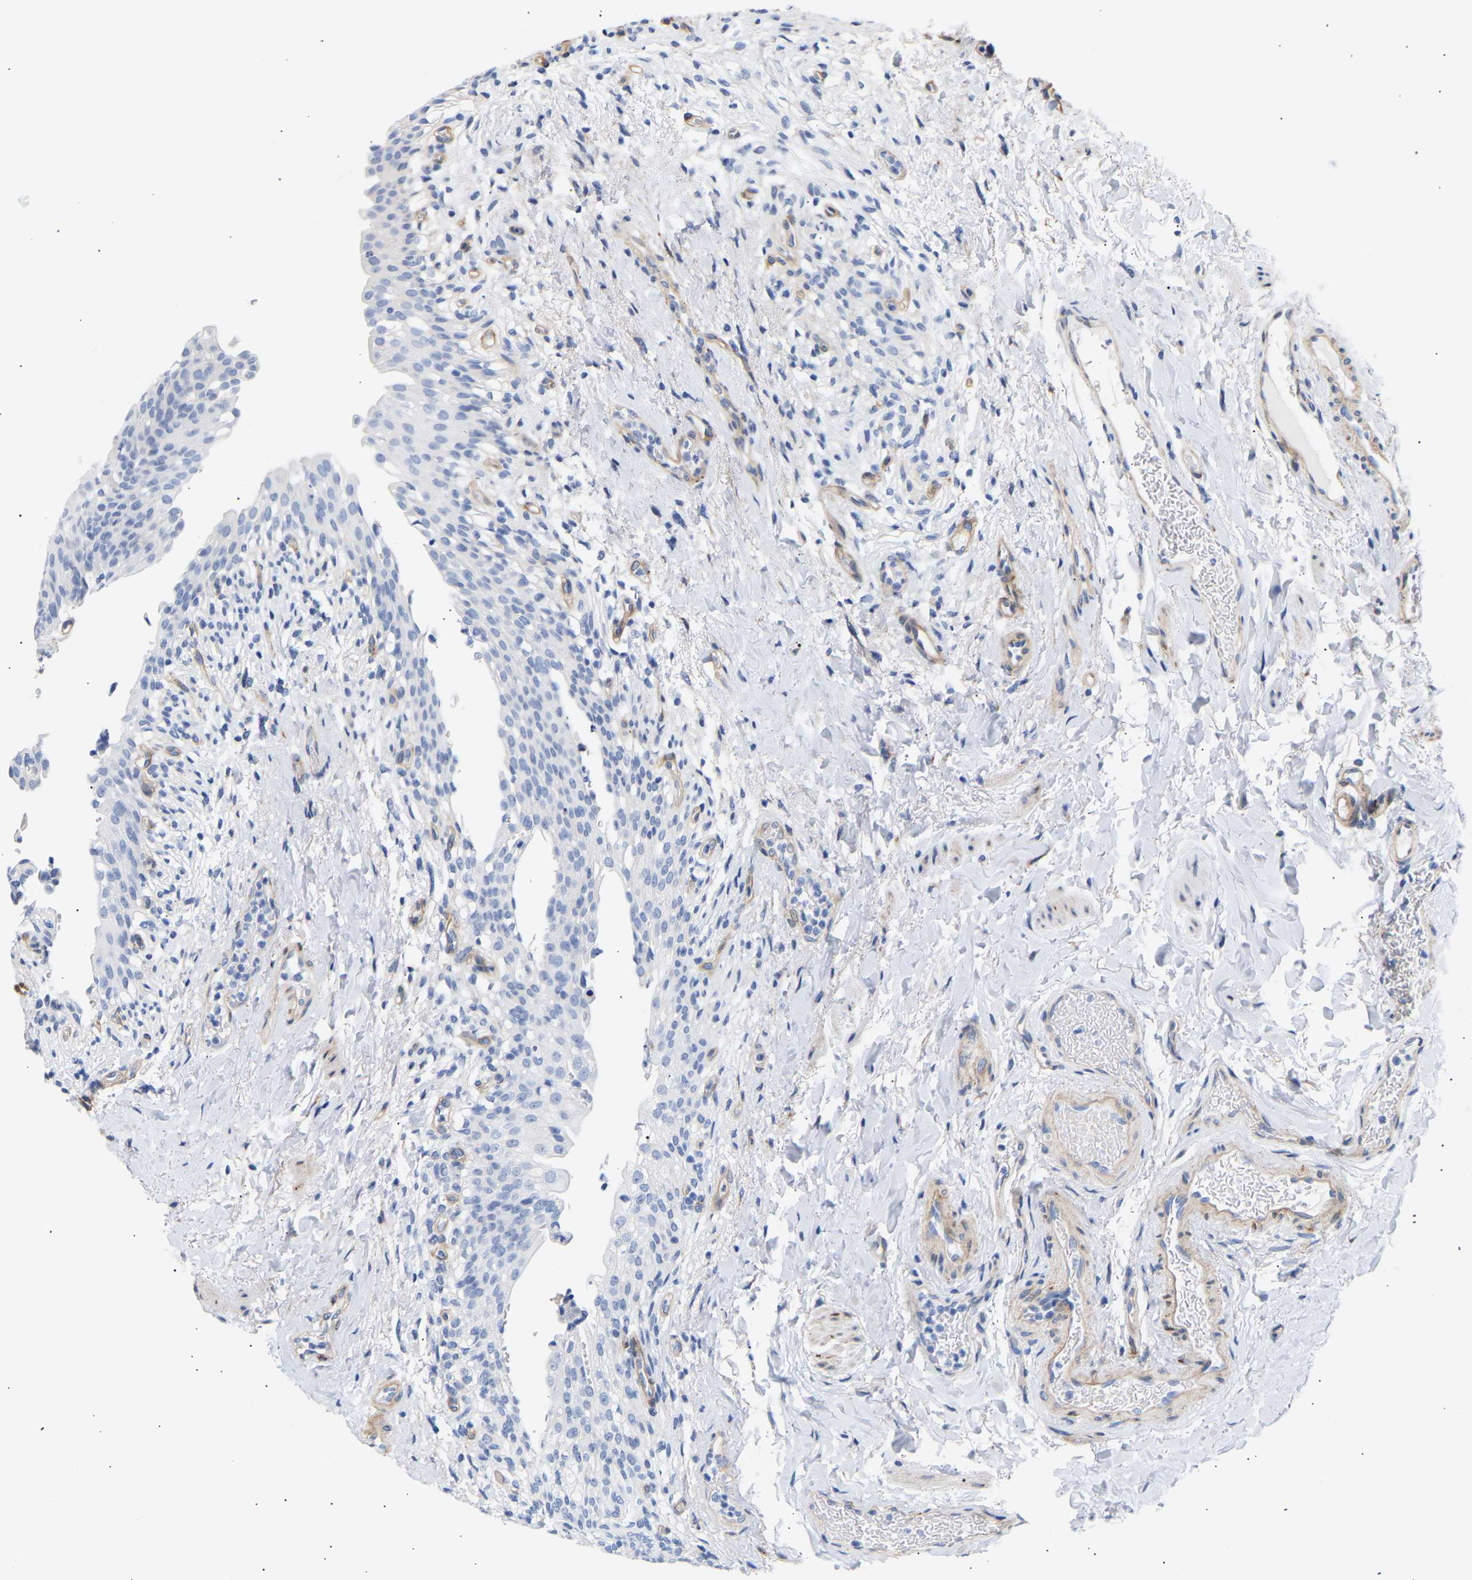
{"staining": {"intensity": "negative", "quantity": "none", "location": "none"}, "tissue": "urinary bladder", "cell_type": "Urothelial cells", "image_type": "normal", "snomed": [{"axis": "morphology", "description": "Normal tissue, NOS"}, {"axis": "topography", "description": "Urinary bladder"}], "caption": "This is an immunohistochemistry (IHC) image of unremarkable urinary bladder. There is no staining in urothelial cells.", "gene": "IGFBP7", "patient": {"sex": "female", "age": 60}}